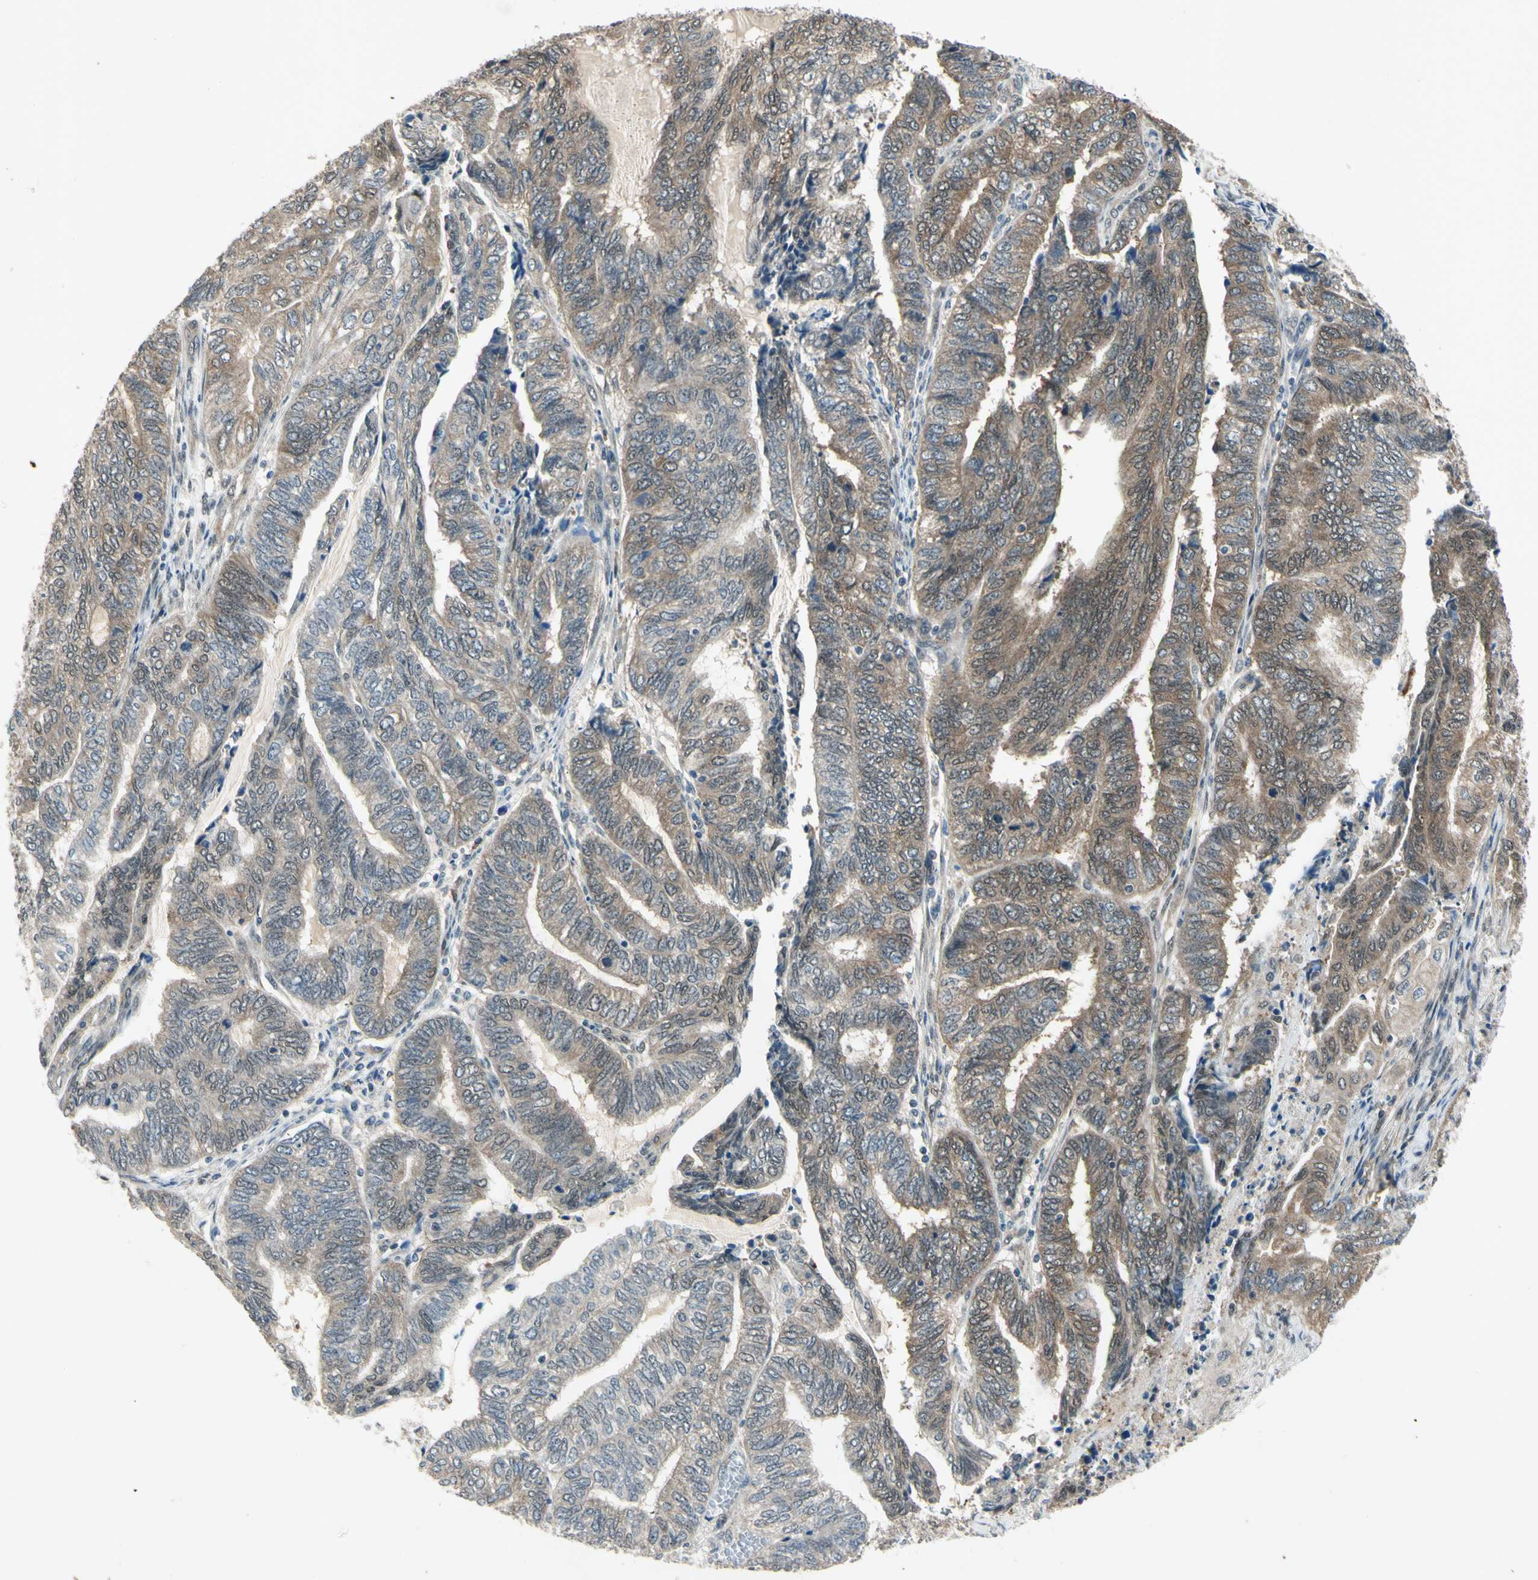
{"staining": {"intensity": "weak", "quantity": ">75%", "location": "cytoplasmic/membranous"}, "tissue": "endometrial cancer", "cell_type": "Tumor cells", "image_type": "cancer", "snomed": [{"axis": "morphology", "description": "Adenocarcinoma, NOS"}, {"axis": "topography", "description": "Uterus"}, {"axis": "topography", "description": "Endometrium"}], "caption": "Immunohistochemistry (IHC) photomicrograph of human endometrial cancer stained for a protein (brown), which demonstrates low levels of weak cytoplasmic/membranous positivity in approximately >75% of tumor cells.", "gene": "PSMD5", "patient": {"sex": "female", "age": 70}}